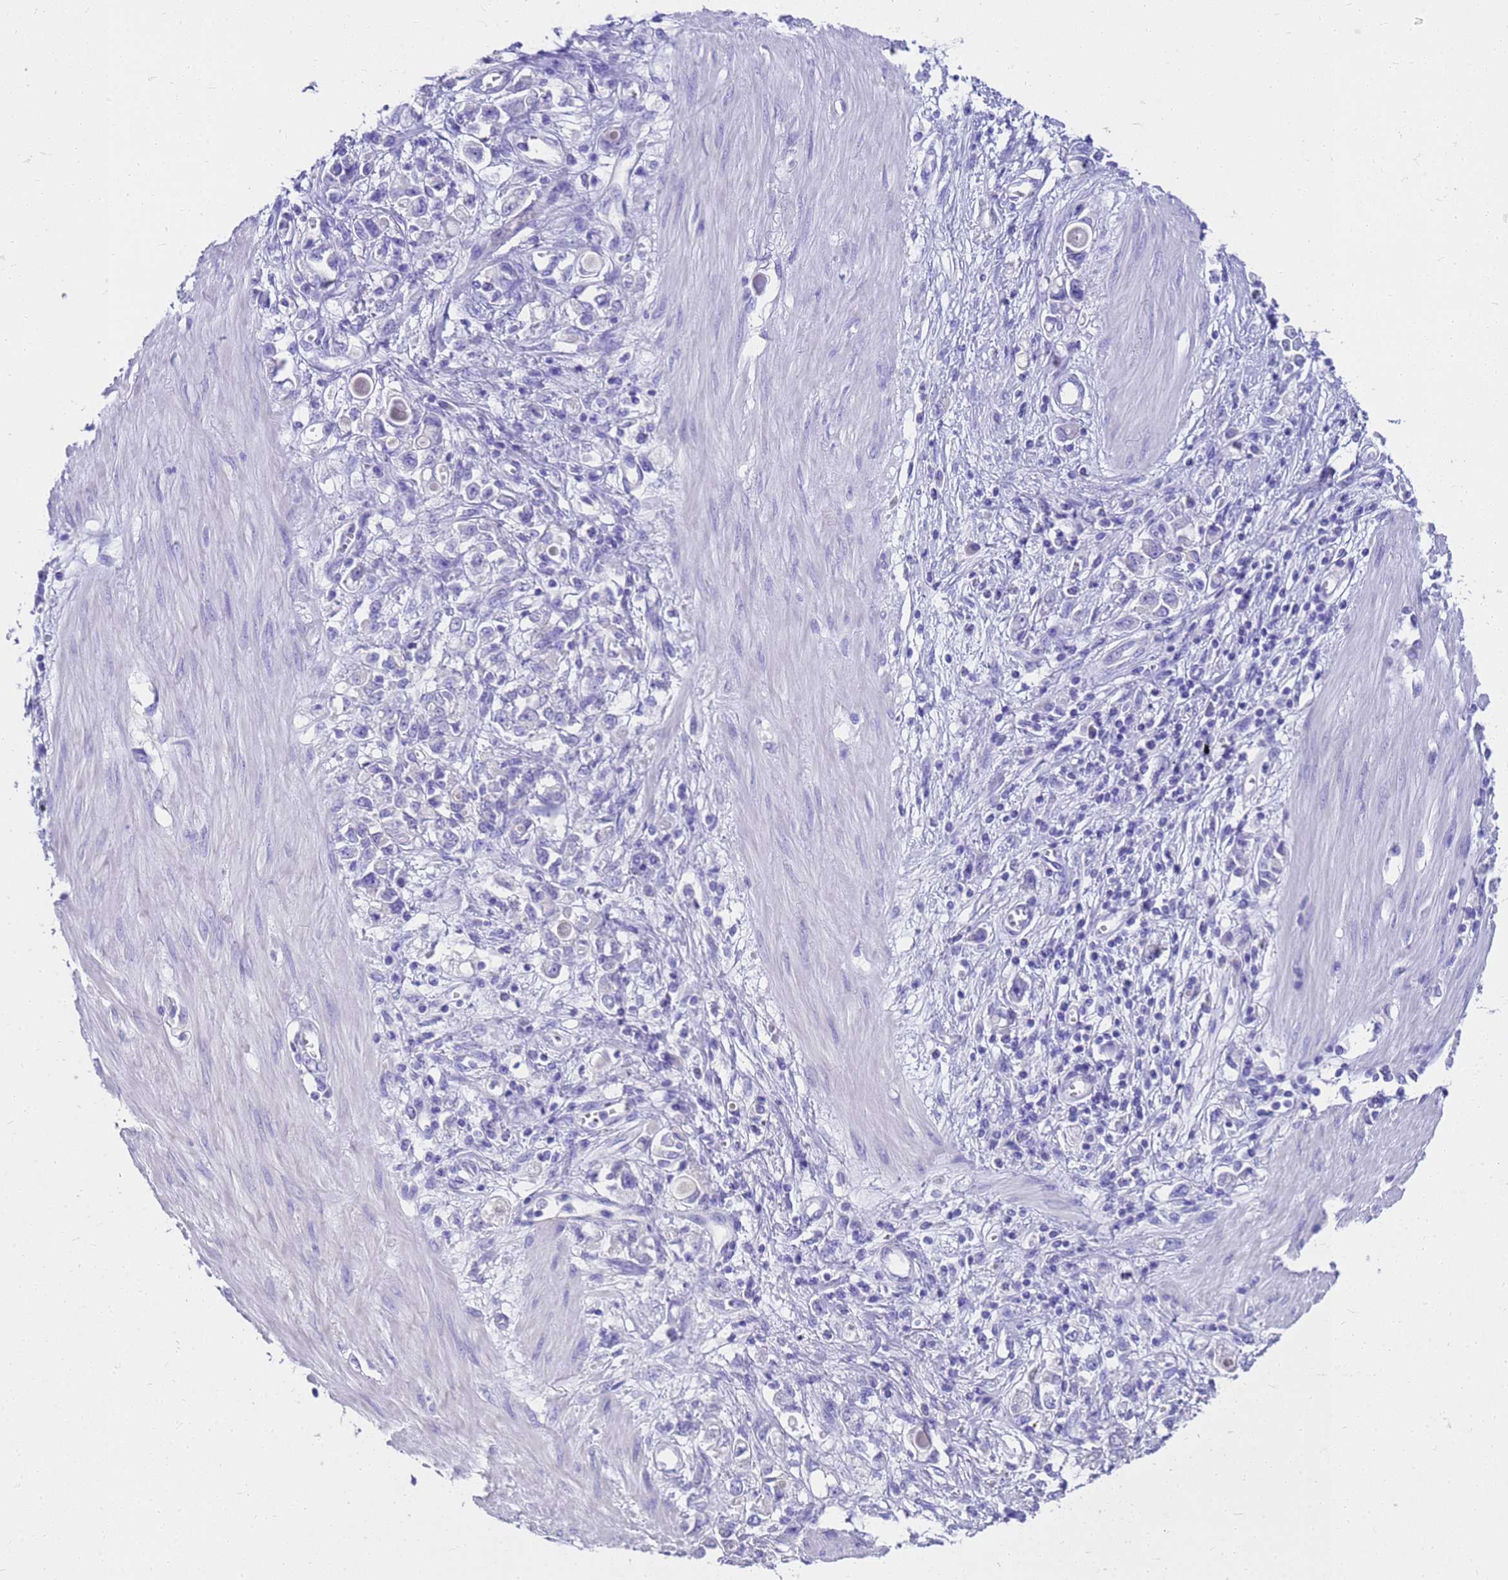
{"staining": {"intensity": "negative", "quantity": "none", "location": "none"}, "tissue": "stomach cancer", "cell_type": "Tumor cells", "image_type": "cancer", "snomed": [{"axis": "morphology", "description": "Adenocarcinoma, NOS"}, {"axis": "topography", "description": "Stomach"}], "caption": "A micrograph of adenocarcinoma (stomach) stained for a protein reveals no brown staining in tumor cells.", "gene": "MS4A13", "patient": {"sex": "female", "age": 76}}